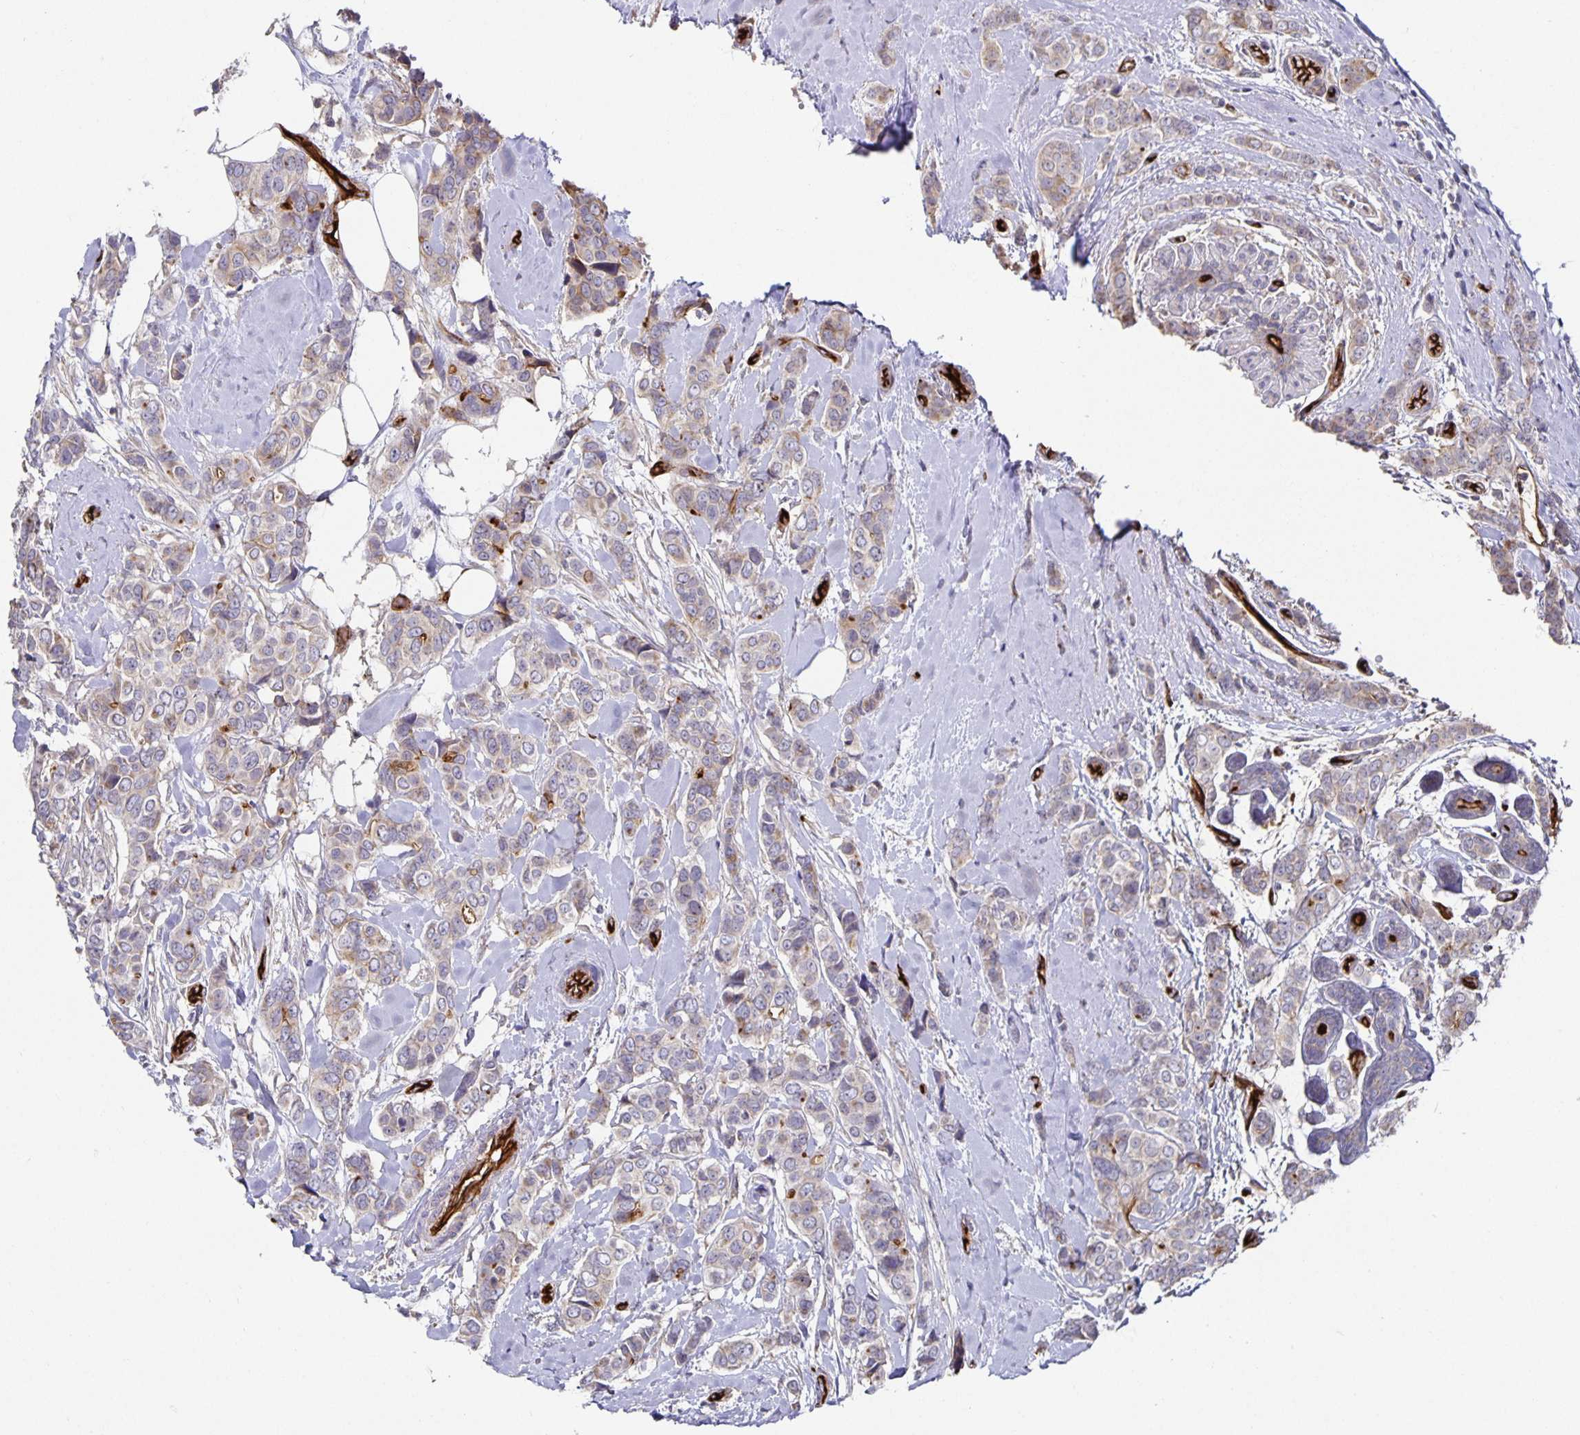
{"staining": {"intensity": "negative", "quantity": "none", "location": "none"}, "tissue": "breast cancer", "cell_type": "Tumor cells", "image_type": "cancer", "snomed": [{"axis": "morphology", "description": "Lobular carcinoma"}, {"axis": "topography", "description": "Breast"}], "caption": "Tumor cells show no significant protein positivity in breast cancer. Brightfield microscopy of immunohistochemistry (IHC) stained with DAB (brown) and hematoxylin (blue), captured at high magnification.", "gene": "PODXL", "patient": {"sex": "female", "age": 51}}